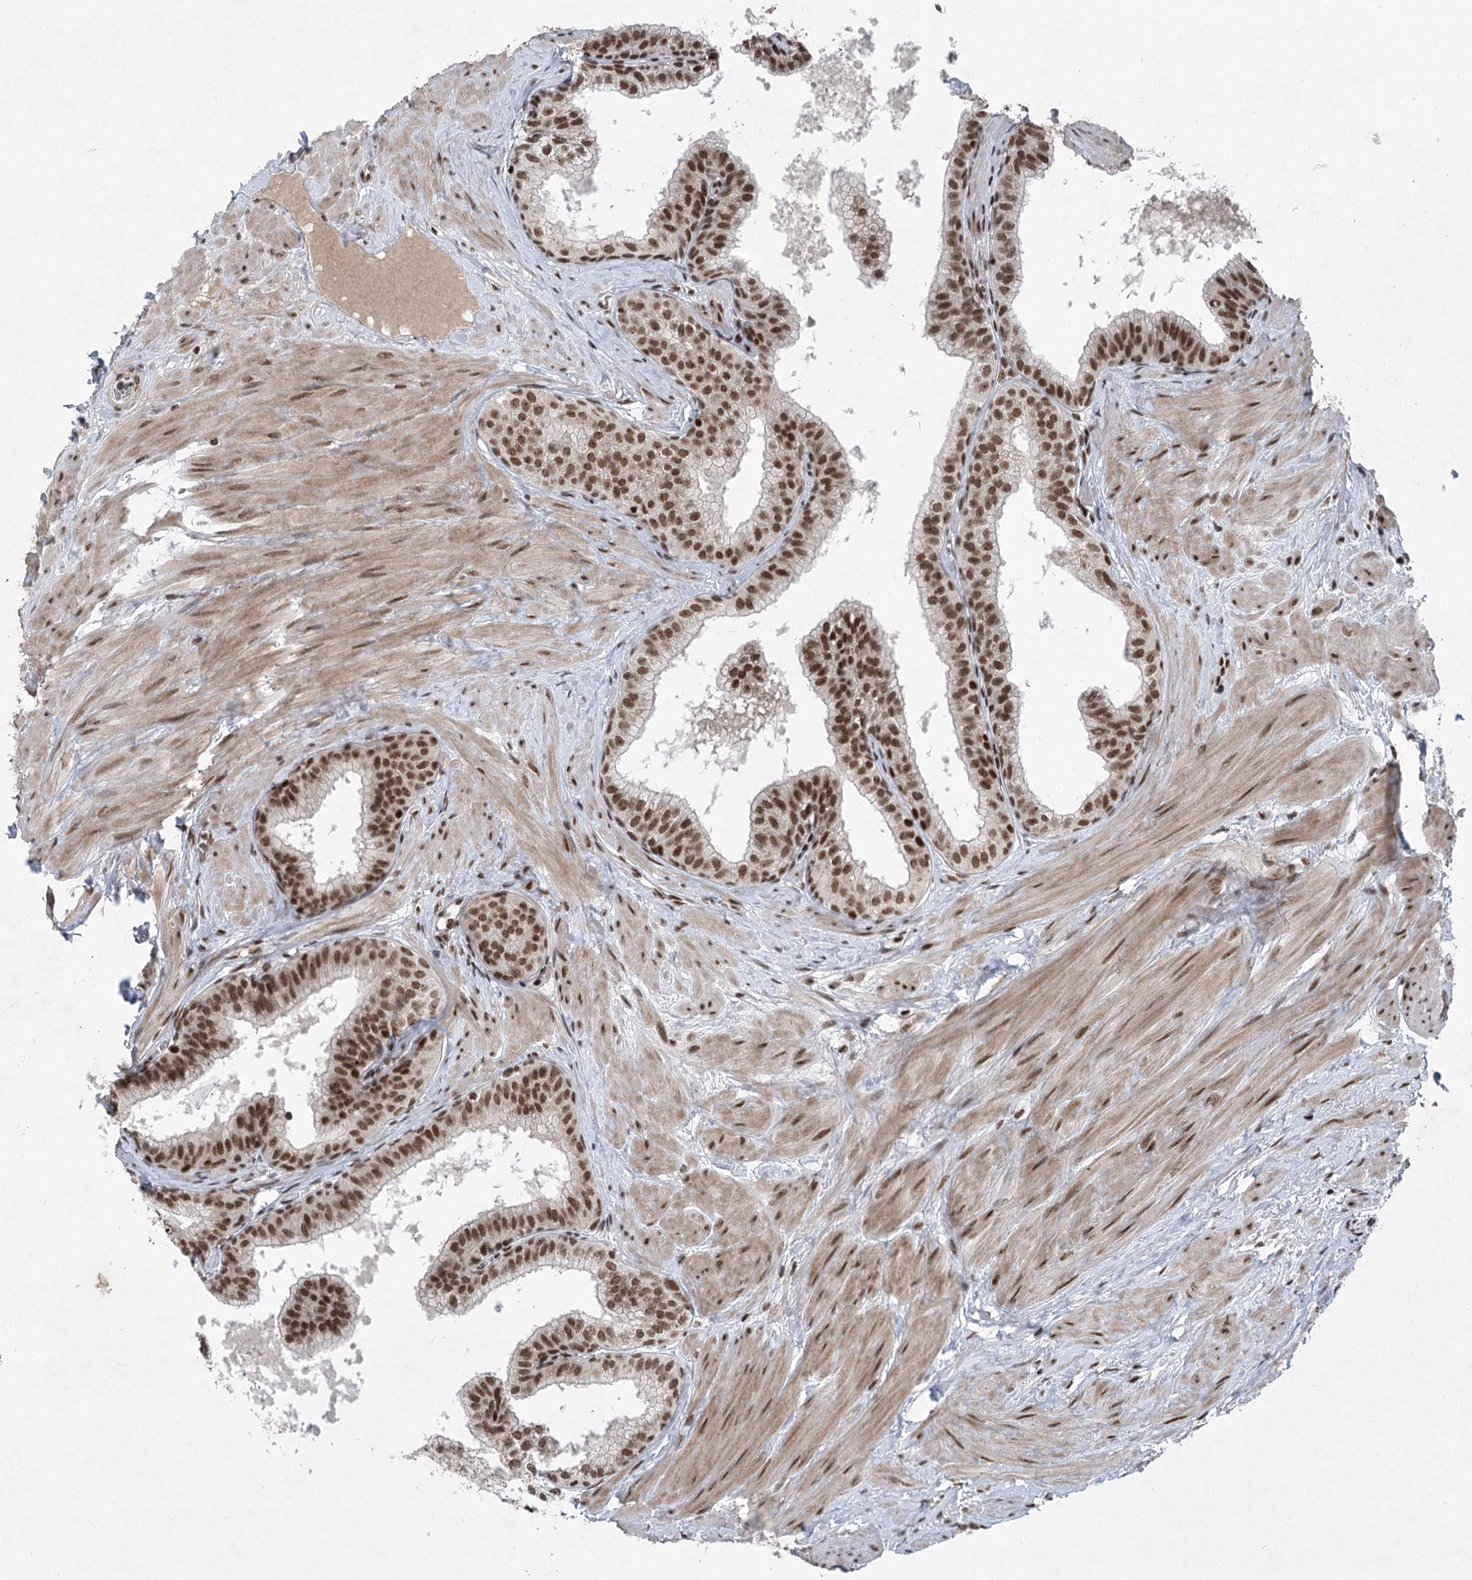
{"staining": {"intensity": "strong", "quantity": ">75%", "location": "nuclear"}, "tissue": "prostate", "cell_type": "Glandular cells", "image_type": "normal", "snomed": [{"axis": "morphology", "description": "Normal tissue, NOS"}, {"axis": "topography", "description": "Prostate"}], "caption": "An image of human prostate stained for a protein reveals strong nuclear brown staining in glandular cells. Nuclei are stained in blue.", "gene": "CGGBP1", "patient": {"sex": "male", "age": 60}}